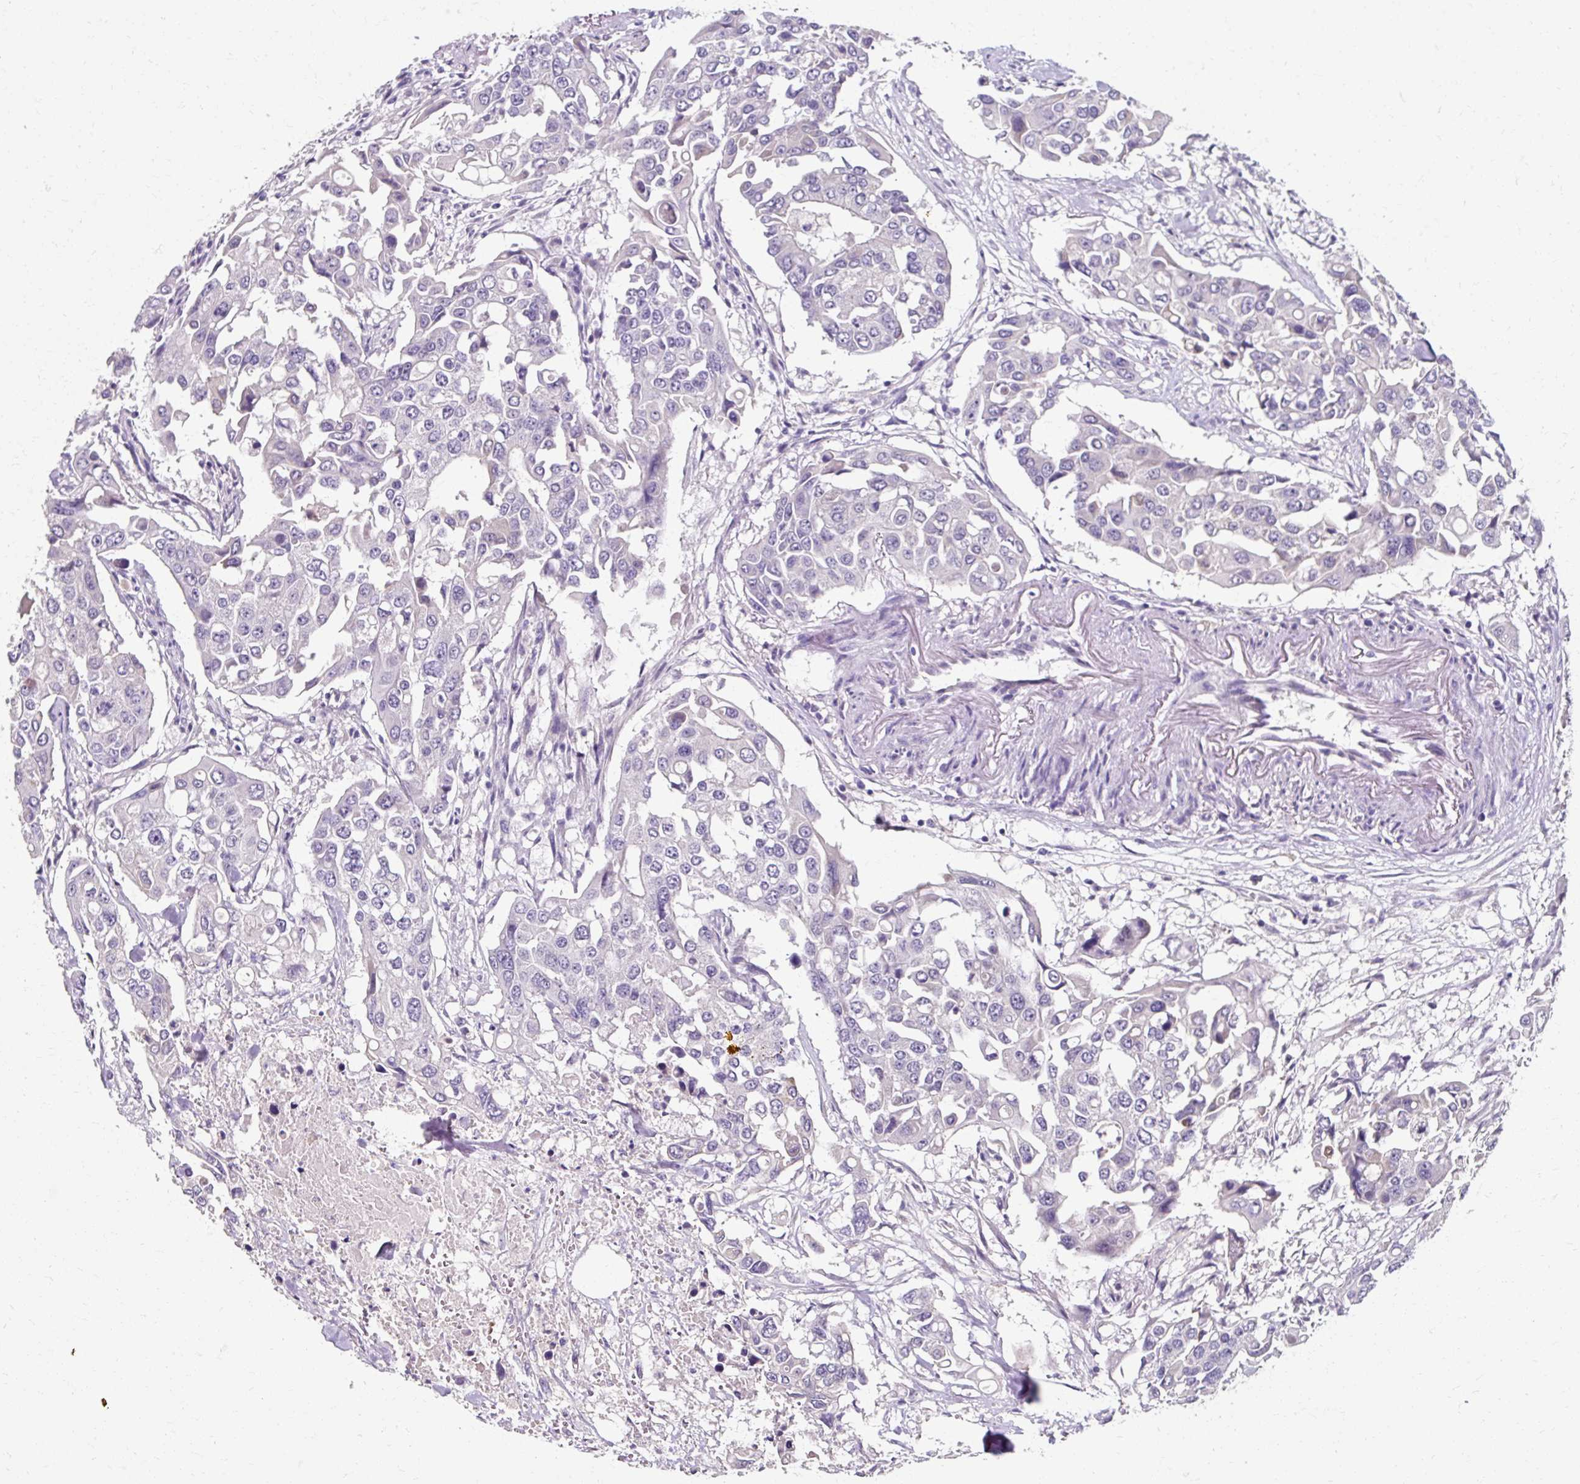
{"staining": {"intensity": "negative", "quantity": "none", "location": "none"}, "tissue": "colorectal cancer", "cell_type": "Tumor cells", "image_type": "cancer", "snomed": [{"axis": "morphology", "description": "Adenocarcinoma, NOS"}, {"axis": "topography", "description": "Colon"}], "caption": "Tumor cells are negative for protein expression in human colorectal adenocarcinoma.", "gene": "KLHL24", "patient": {"sex": "male", "age": 77}}